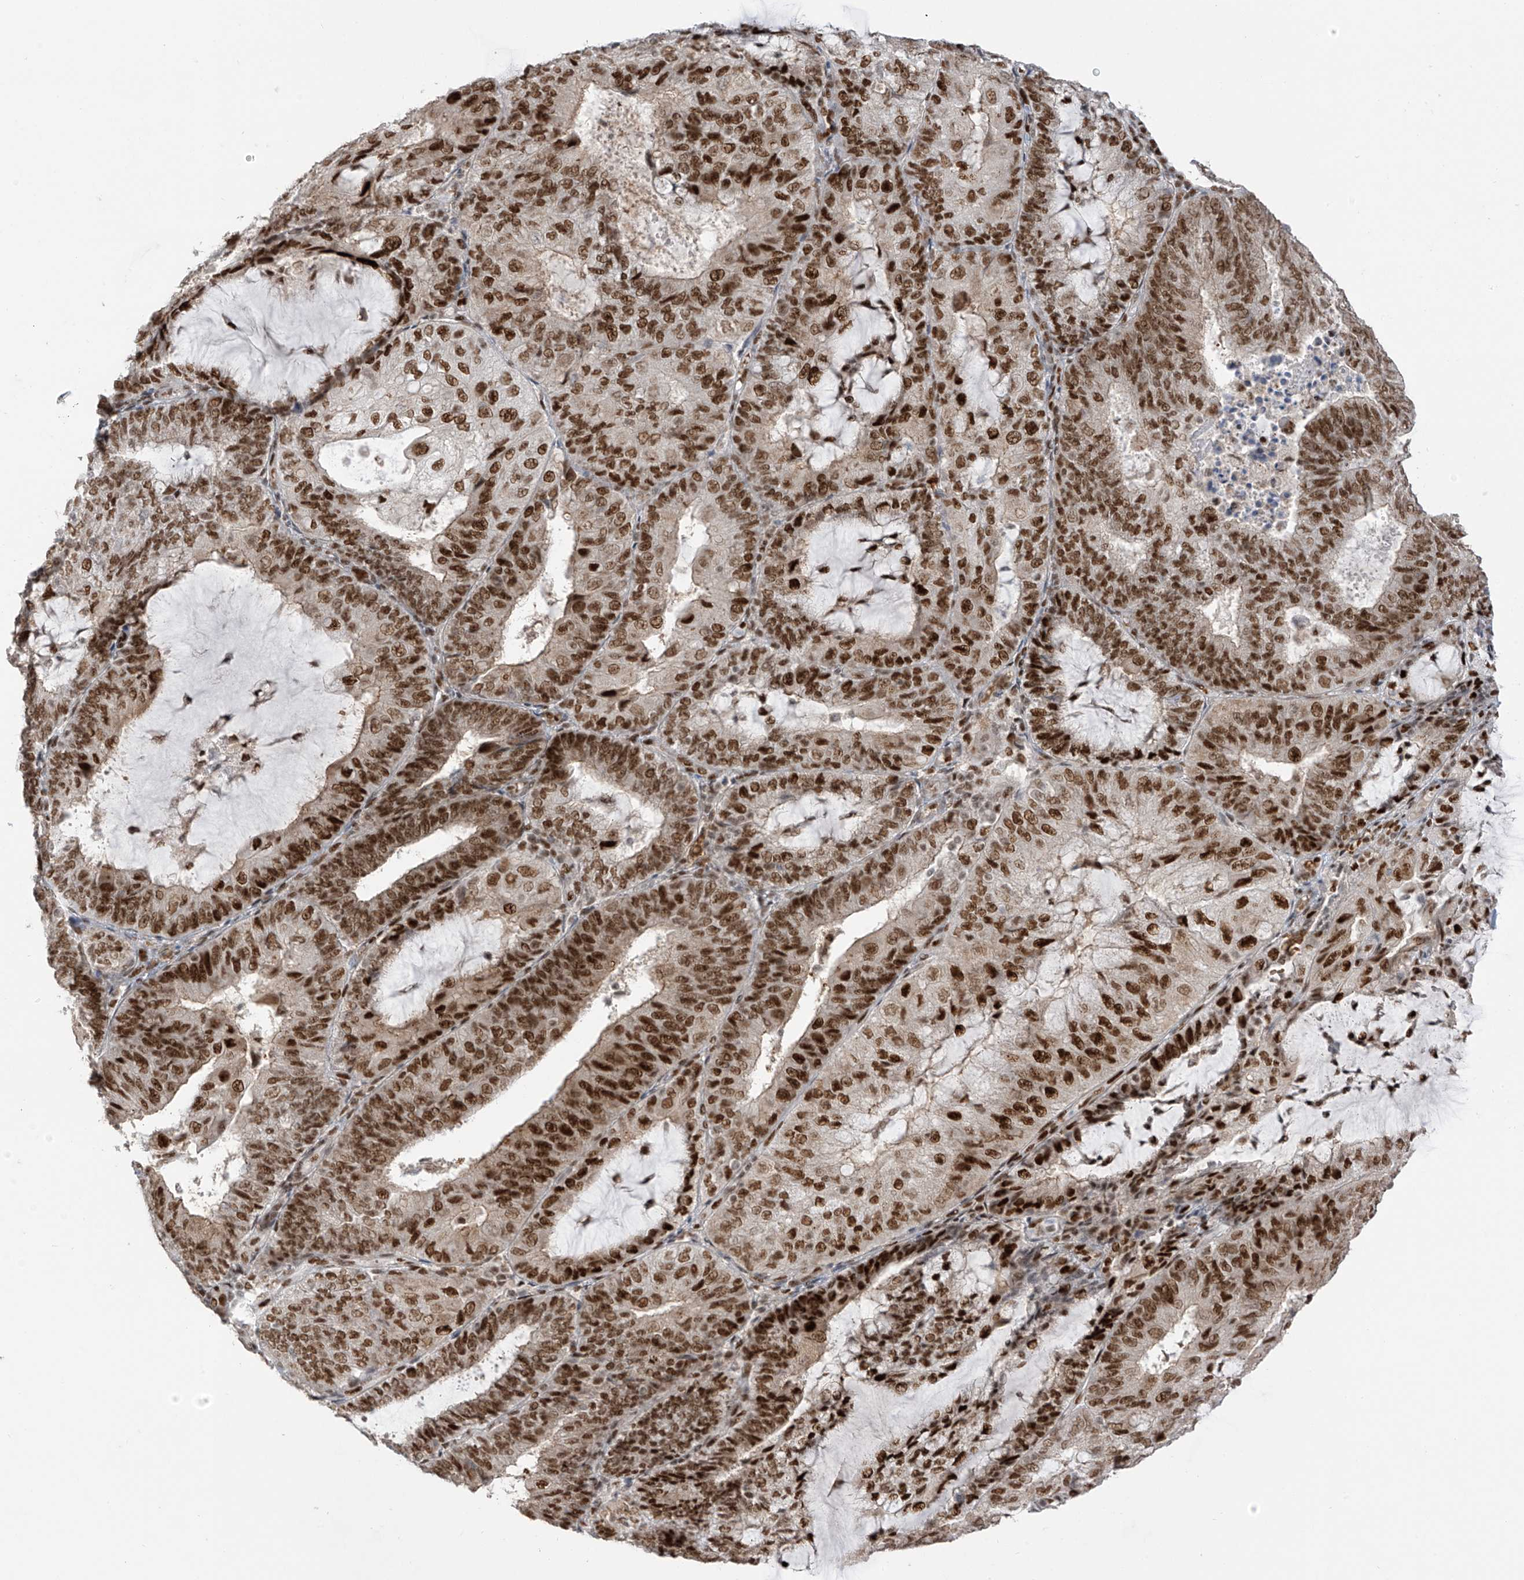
{"staining": {"intensity": "strong", "quantity": ">75%", "location": "nuclear"}, "tissue": "endometrial cancer", "cell_type": "Tumor cells", "image_type": "cancer", "snomed": [{"axis": "morphology", "description": "Adenocarcinoma, NOS"}, {"axis": "topography", "description": "Endometrium"}], "caption": "The immunohistochemical stain shows strong nuclear staining in tumor cells of endometrial cancer (adenocarcinoma) tissue.", "gene": "ZCWPW2", "patient": {"sex": "female", "age": 81}}